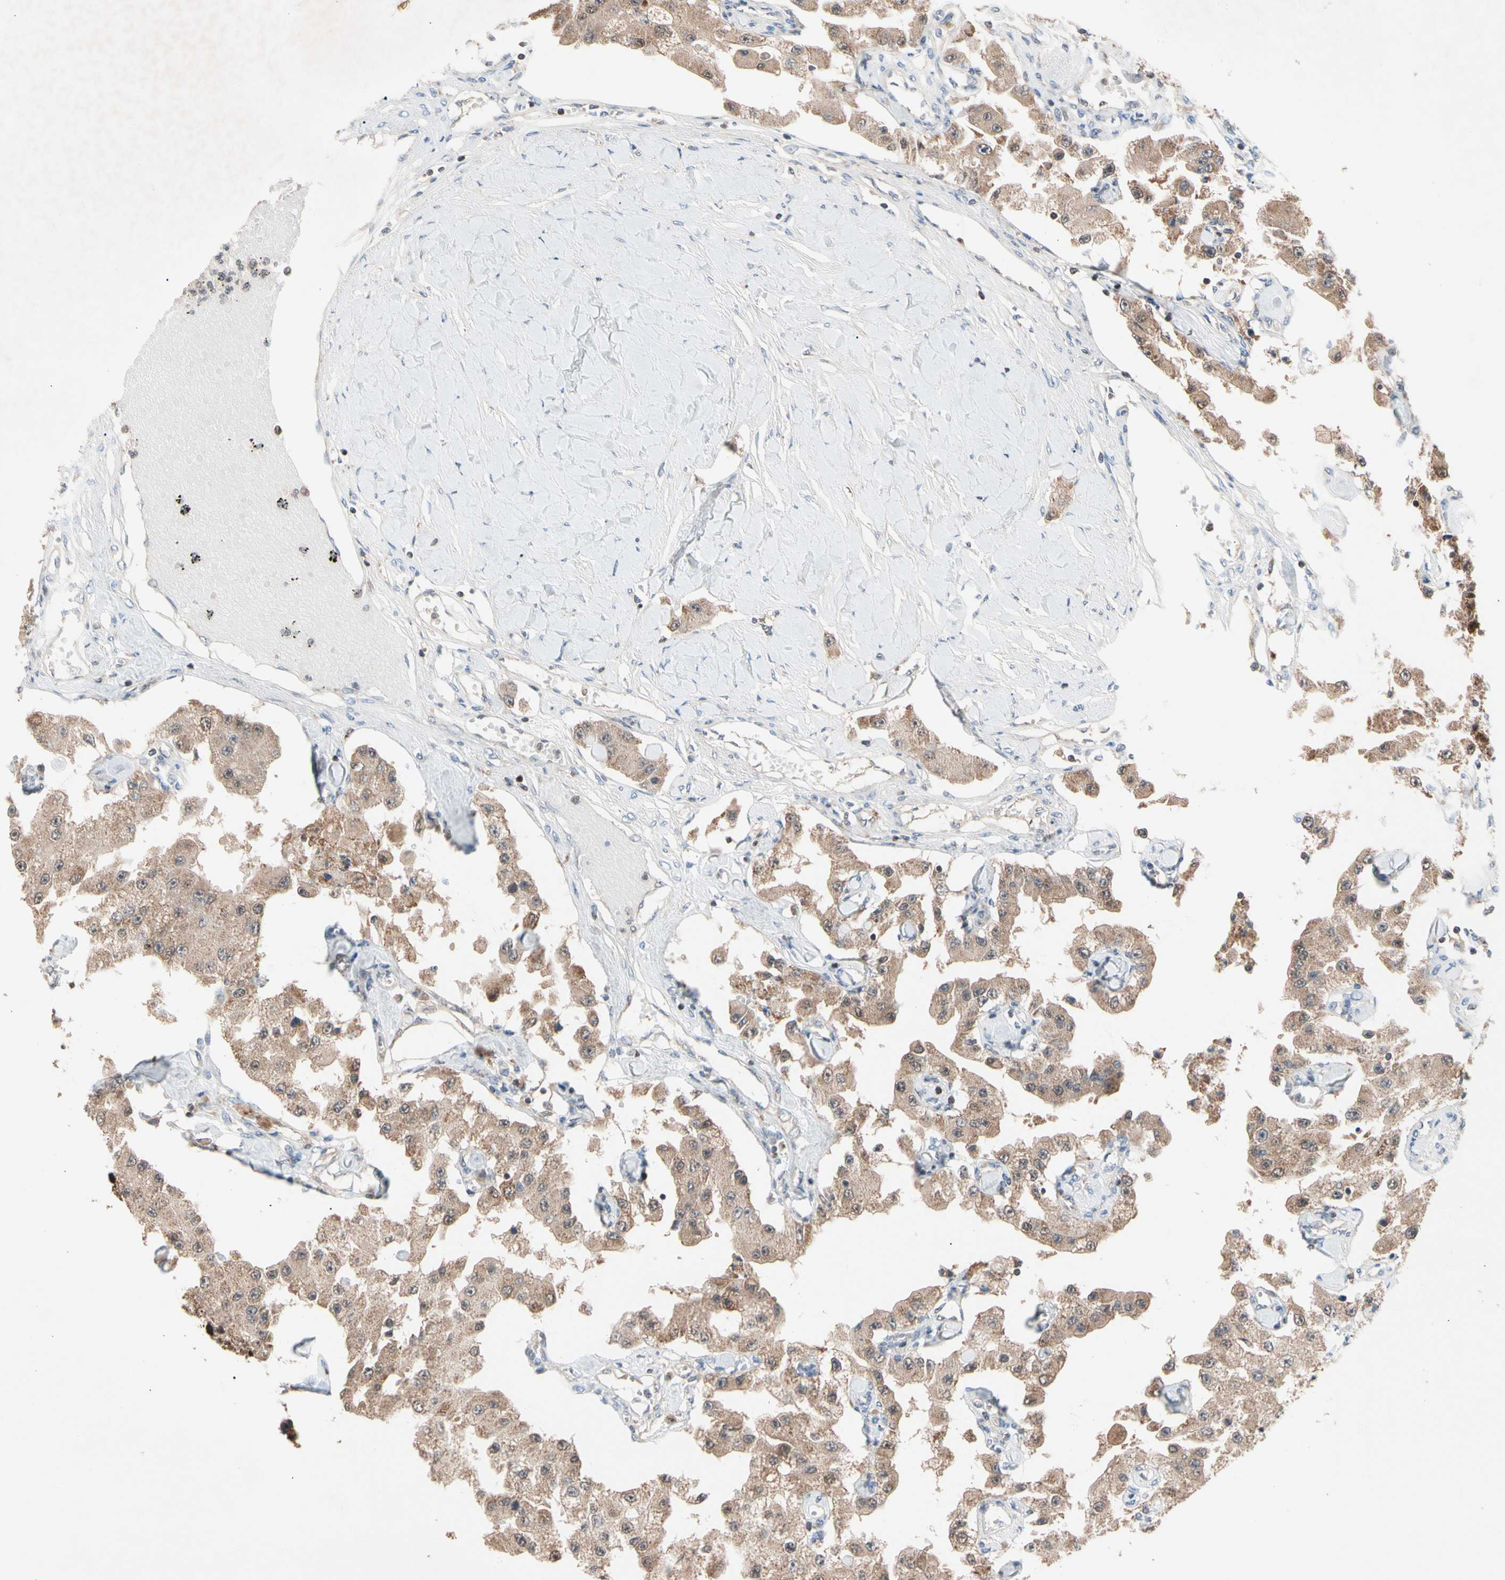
{"staining": {"intensity": "moderate", "quantity": ">75%", "location": "cytoplasmic/membranous"}, "tissue": "carcinoid", "cell_type": "Tumor cells", "image_type": "cancer", "snomed": [{"axis": "morphology", "description": "Carcinoid, malignant, NOS"}, {"axis": "topography", "description": "Pancreas"}], "caption": "Immunohistochemical staining of human malignant carcinoid reveals moderate cytoplasmic/membranous protein positivity in about >75% of tumor cells.", "gene": "MTHFS", "patient": {"sex": "male", "age": 41}}